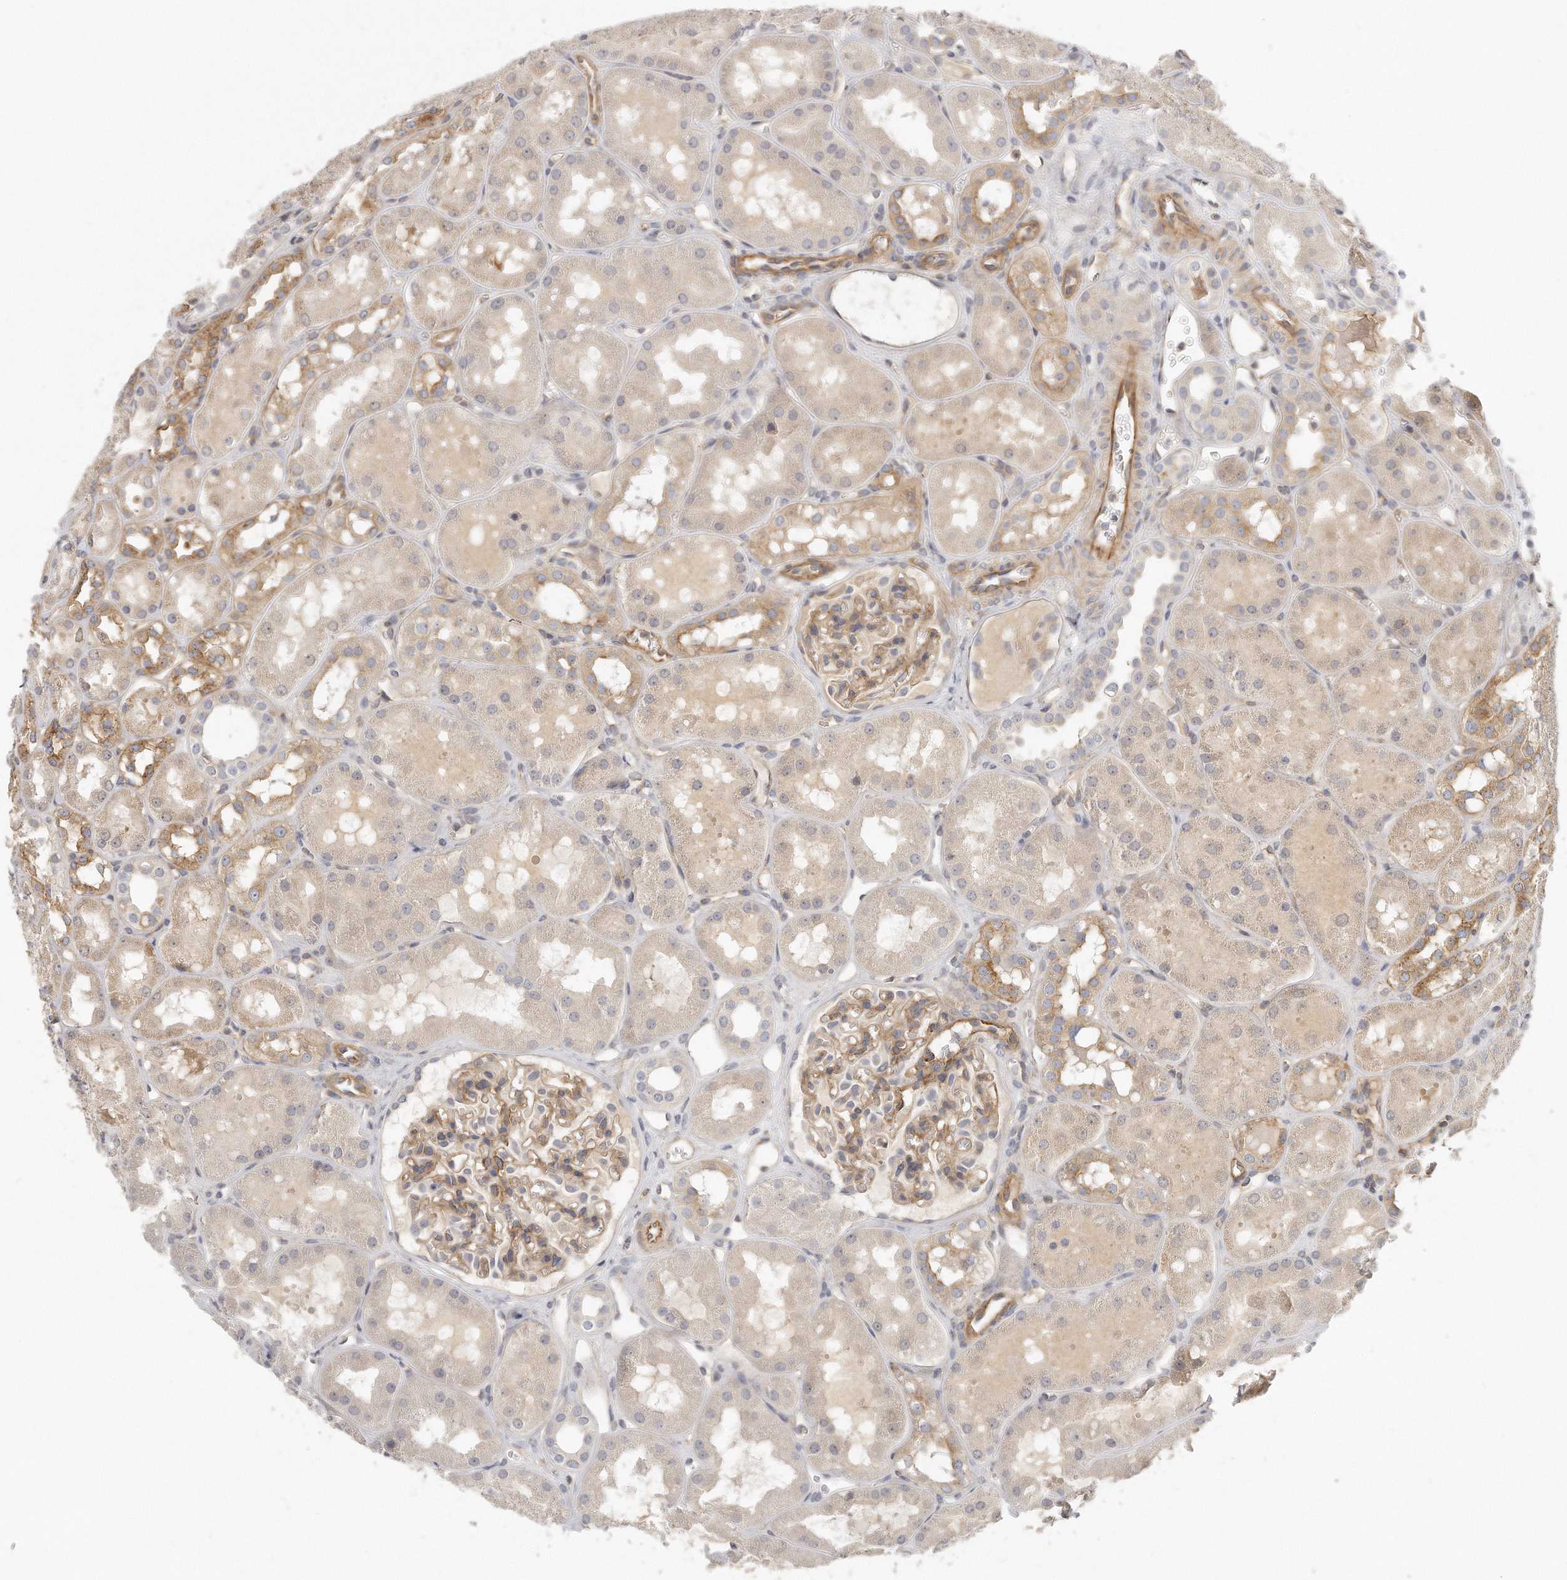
{"staining": {"intensity": "moderate", "quantity": "25%-75%", "location": "cytoplasmic/membranous"}, "tissue": "kidney", "cell_type": "Cells in glomeruli", "image_type": "normal", "snomed": [{"axis": "morphology", "description": "Normal tissue, NOS"}, {"axis": "topography", "description": "Kidney"}], "caption": "Brown immunohistochemical staining in normal human kidney reveals moderate cytoplasmic/membranous staining in about 25%-75% of cells in glomeruli. (Stains: DAB in brown, nuclei in blue, Microscopy: brightfield microscopy at high magnification).", "gene": "MTERF4", "patient": {"sex": "male", "age": 16}}